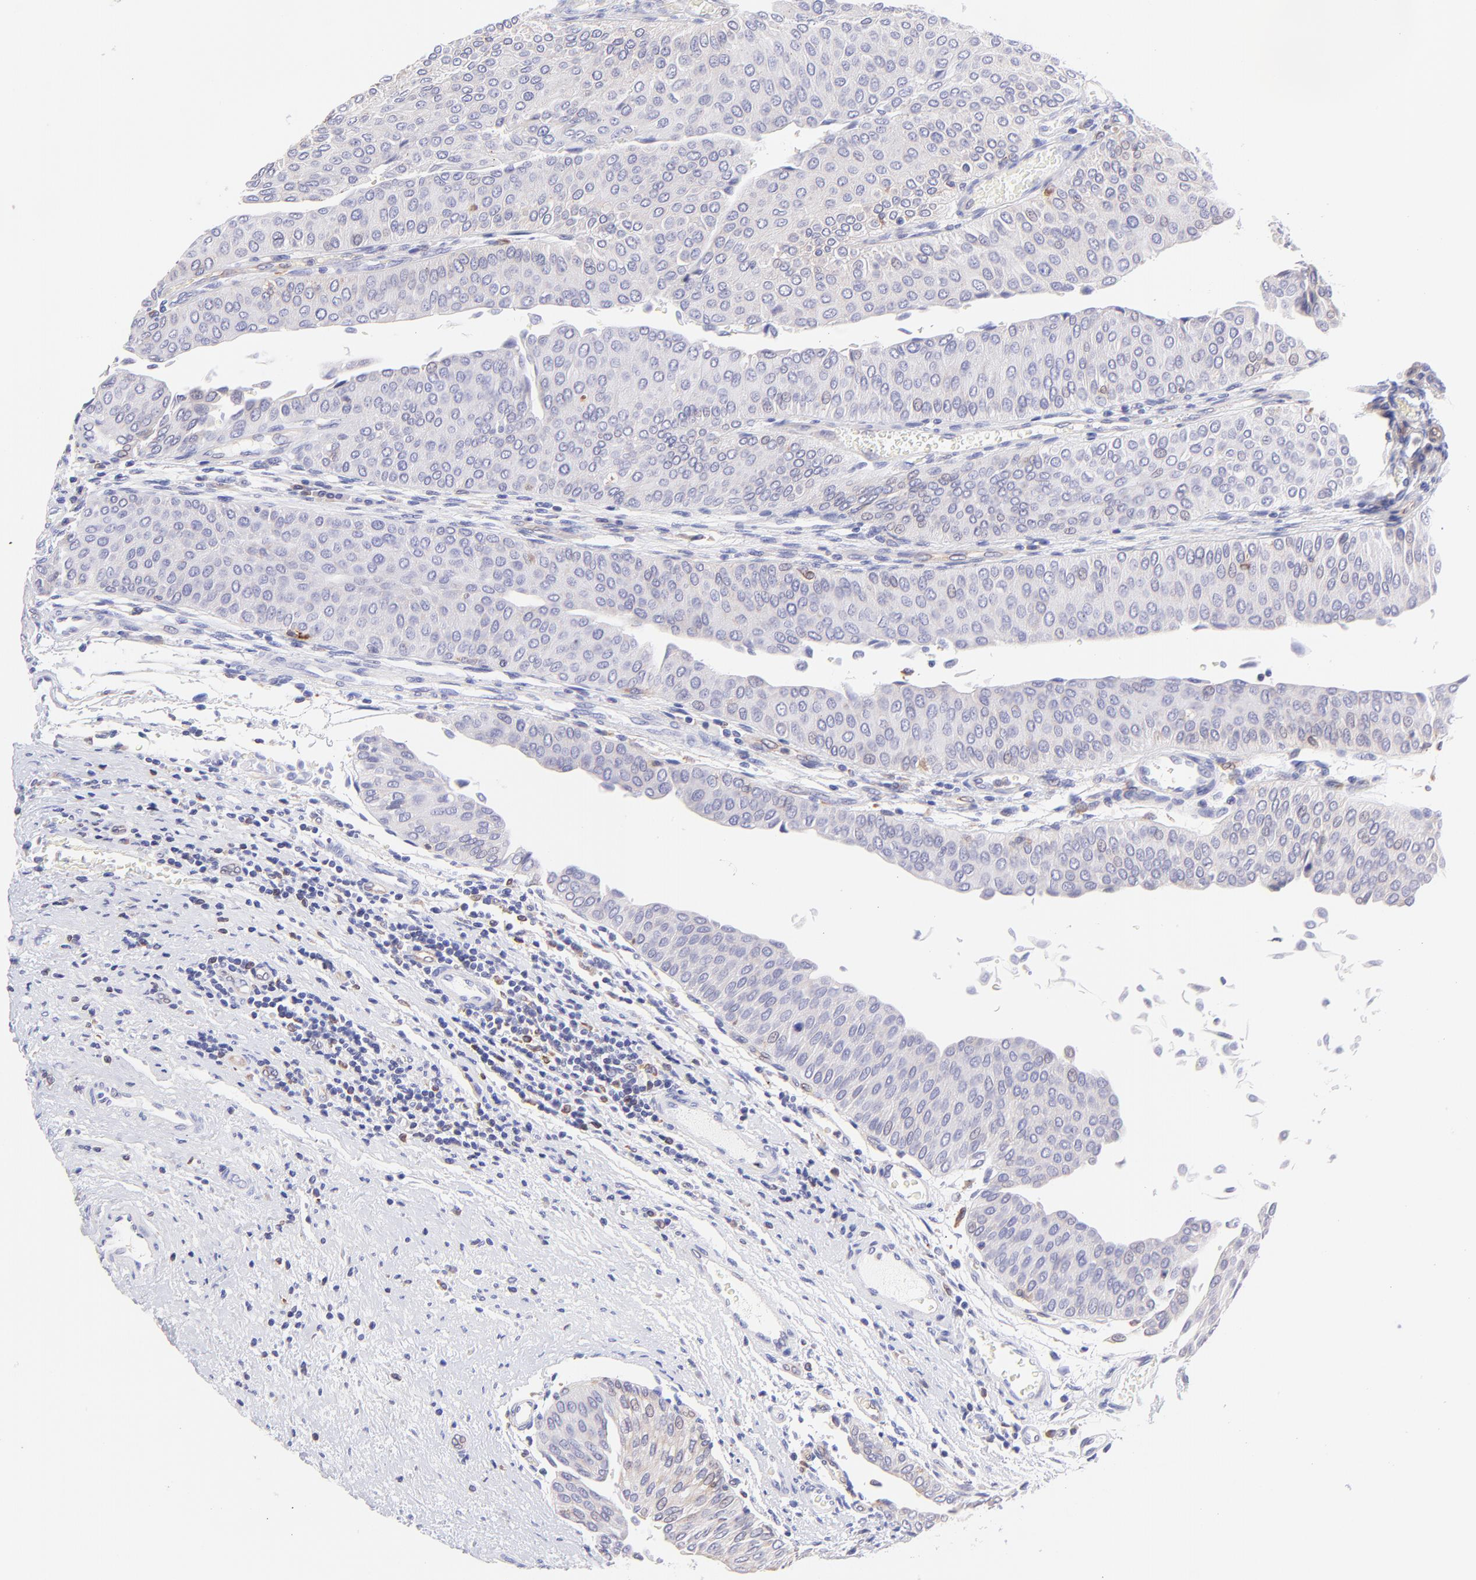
{"staining": {"intensity": "negative", "quantity": "none", "location": "none"}, "tissue": "urothelial cancer", "cell_type": "Tumor cells", "image_type": "cancer", "snomed": [{"axis": "morphology", "description": "Urothelial carcinoma, Low grade"}, {"axis": "topography", "description": "Urinary bladder"}], "caption": "Tumor cells are negative for protein expression in human urothelial cancer.", "gene": "IRAG2", "patient": {"sex": "male", "age": 64}}